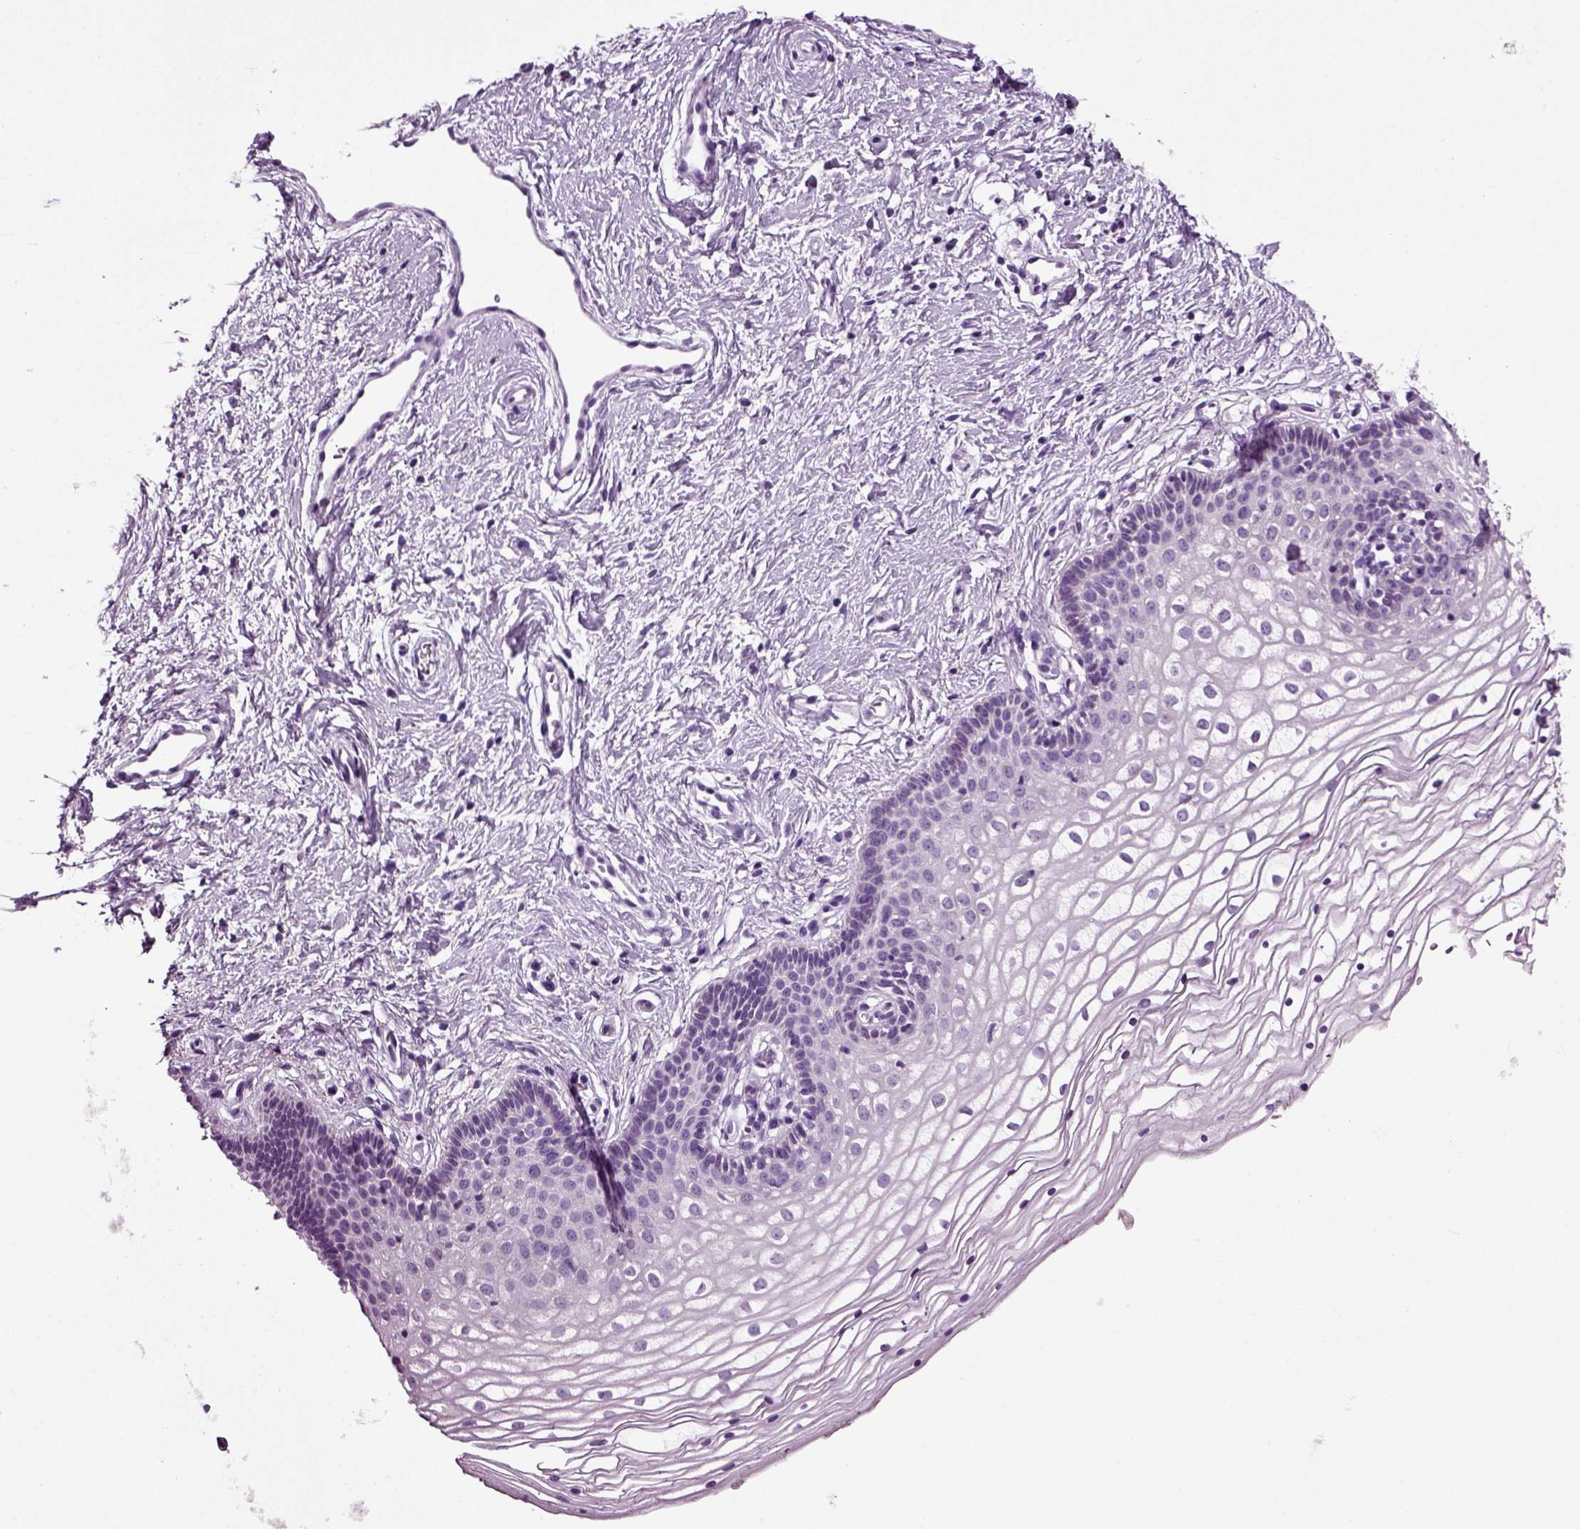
{"staining": {"intensity": "negative", "quantity": "none", "location": "none"}, "tissue": "vagina", "cell_type": "Squamous epithelial cells", "image_type": "normal", "snomed": [{"axis": "morphology", "description": "Normal tissue, NOS"}, {"axis": "topography", "description": "Vagina"}], "caption": "Protein analysis of benign vagina shows no significant staining in squamous epithelial cells. The staining was performed using DAB to visualize the protein expression in brown, while the nuclei were stained in blue with hematoxylin (Magnification: 20x).", "gene": "DNAH10", "patient": {"sex": "female", "age": 36}}